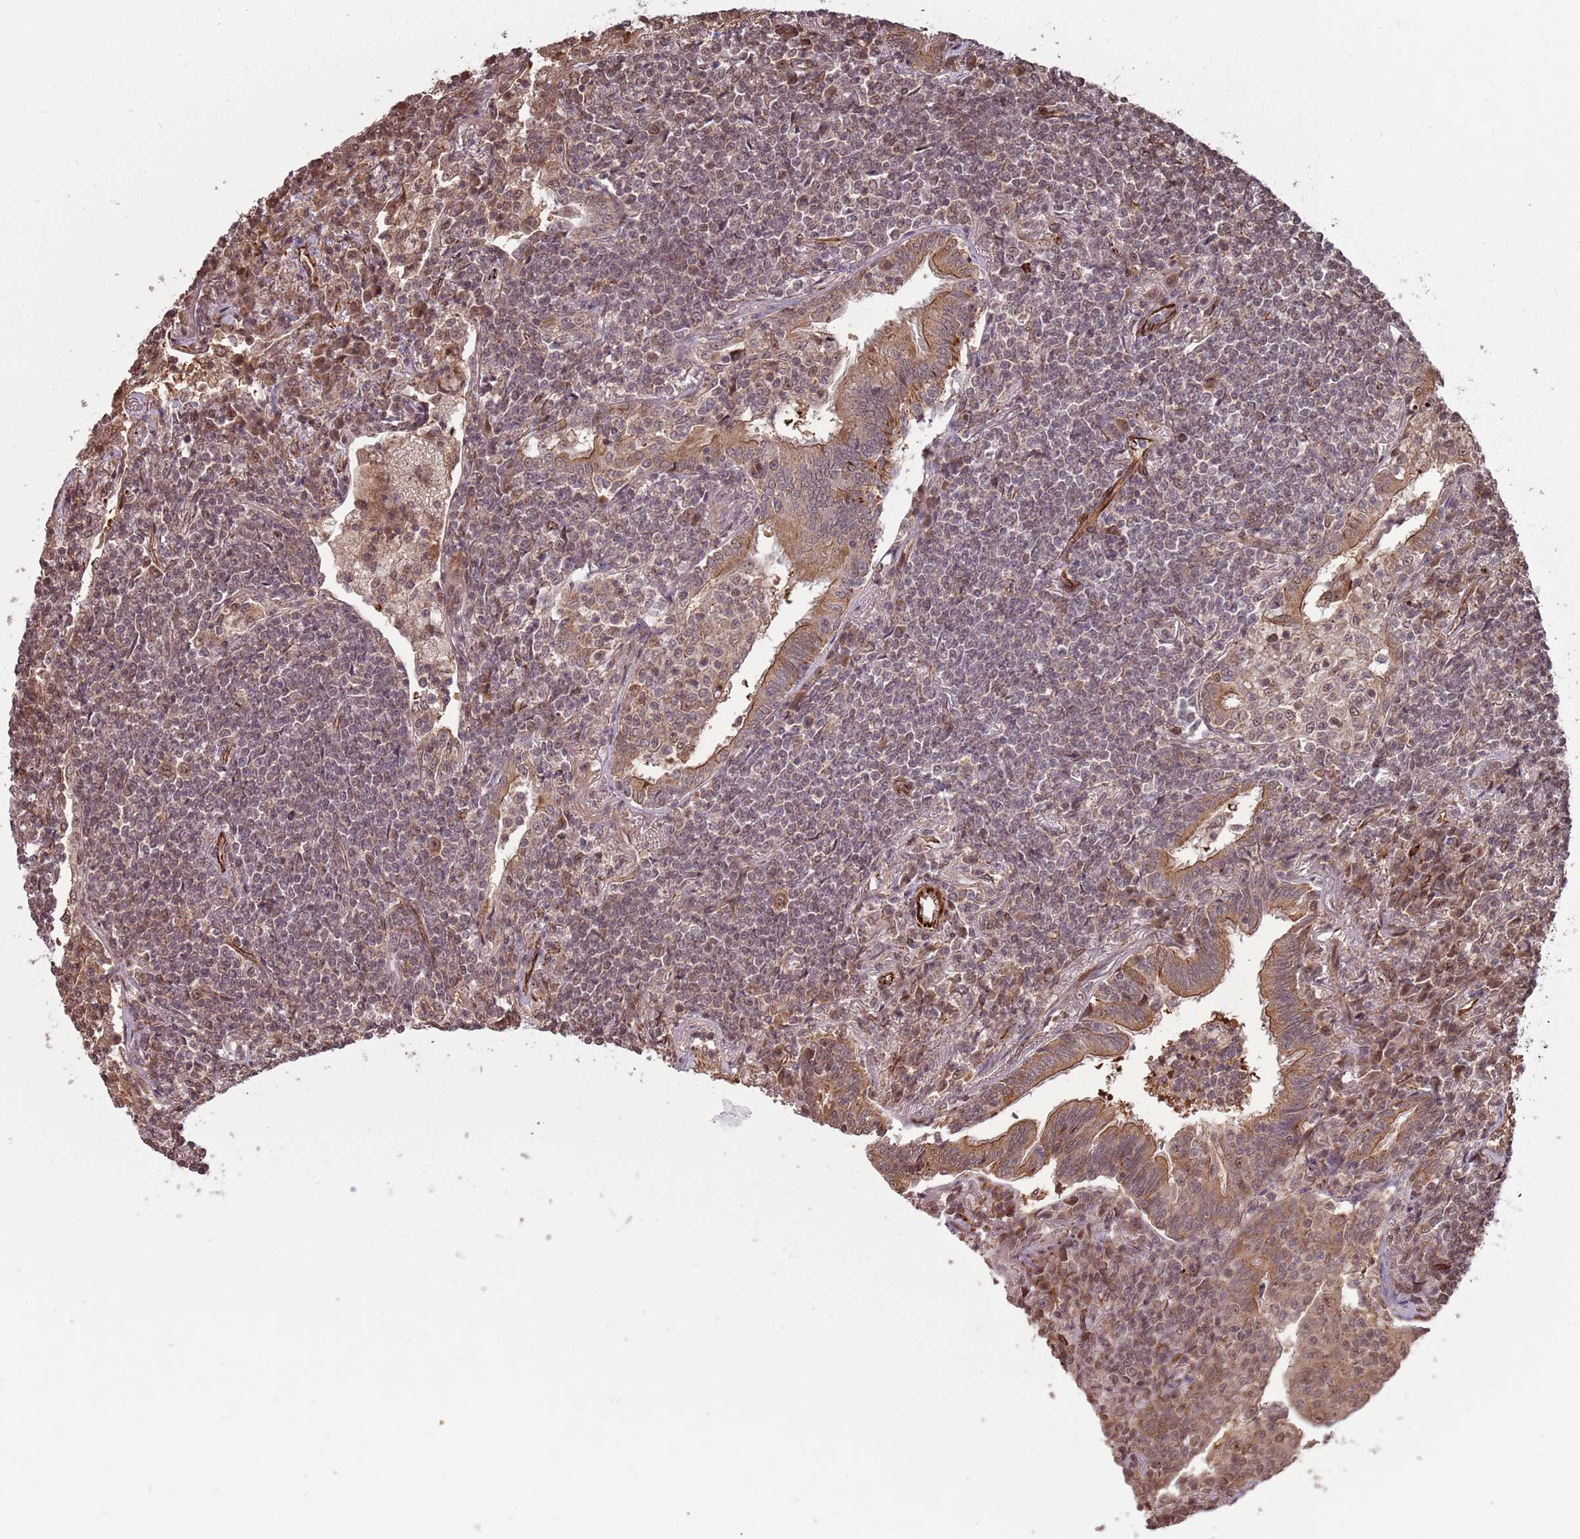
{"staining": {"intensity": "moderate", "quantity": "<25%", "location": "cytoplasmic/membranous,nuclear"}, "tissue": "lymphoma", "cell_type": "Tumor cells", "image_type": "cancer", "snomed": [{"axis": "morphology", "description": "Malignant lymphoma, non-Hodgkin's type, Low grade"}, {"axis": "topography", "description": "Lung"}], "caption": "Immunohistochemical staining of malignant lymphoma, non-Hodgkin's type (low-grade) demonstrates low levels of moderate cytoplasmic/membranous and nuclear positivity in approximately <25% of tumor cells. (brown staining indicates protein expression, while blue staining denotes nuclei).", "gene": "ADAMTS3", "patient": {"sex": "female", "age": 71}}